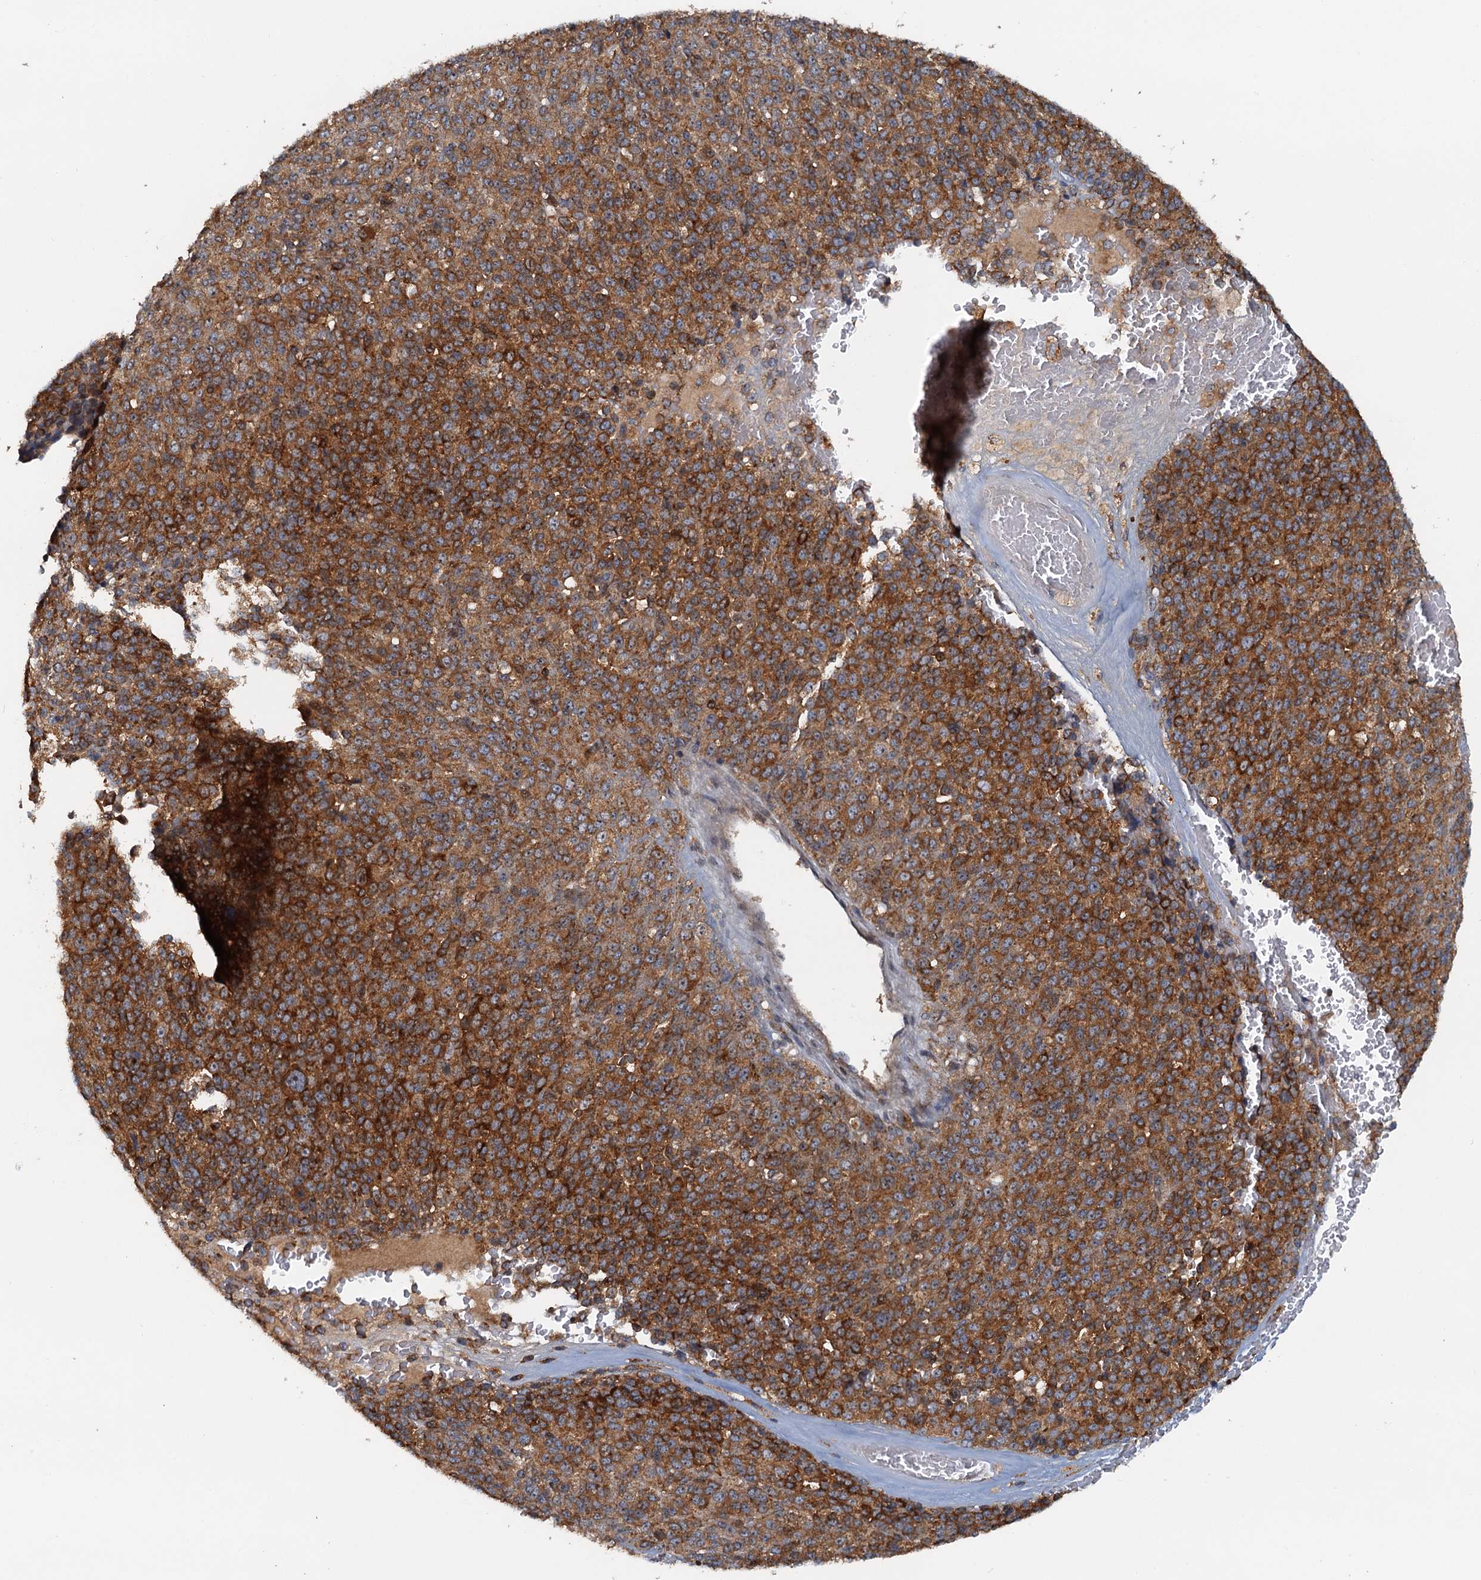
{"staining": {"intensity": "strong", "quantity": ">75%", "location": "cytoplasmic/membranous"}, "tissue": "melanoma", "cell_type": "Tumor cells", "image_type": "cancer", "snomed": [{"axis": "morphology", "description": "Malignant melanoma, Metastatic site"}, {"axis": "topography", "description": "Brain"}], "caption": "About >75% of tumor cells in melanoma show strong cytoplasmic/membranous protein staining as visualized by brown immunohistochemical staining.", "gene": "TOLLIP", "patient": {"sex": "female", "age": 56}}